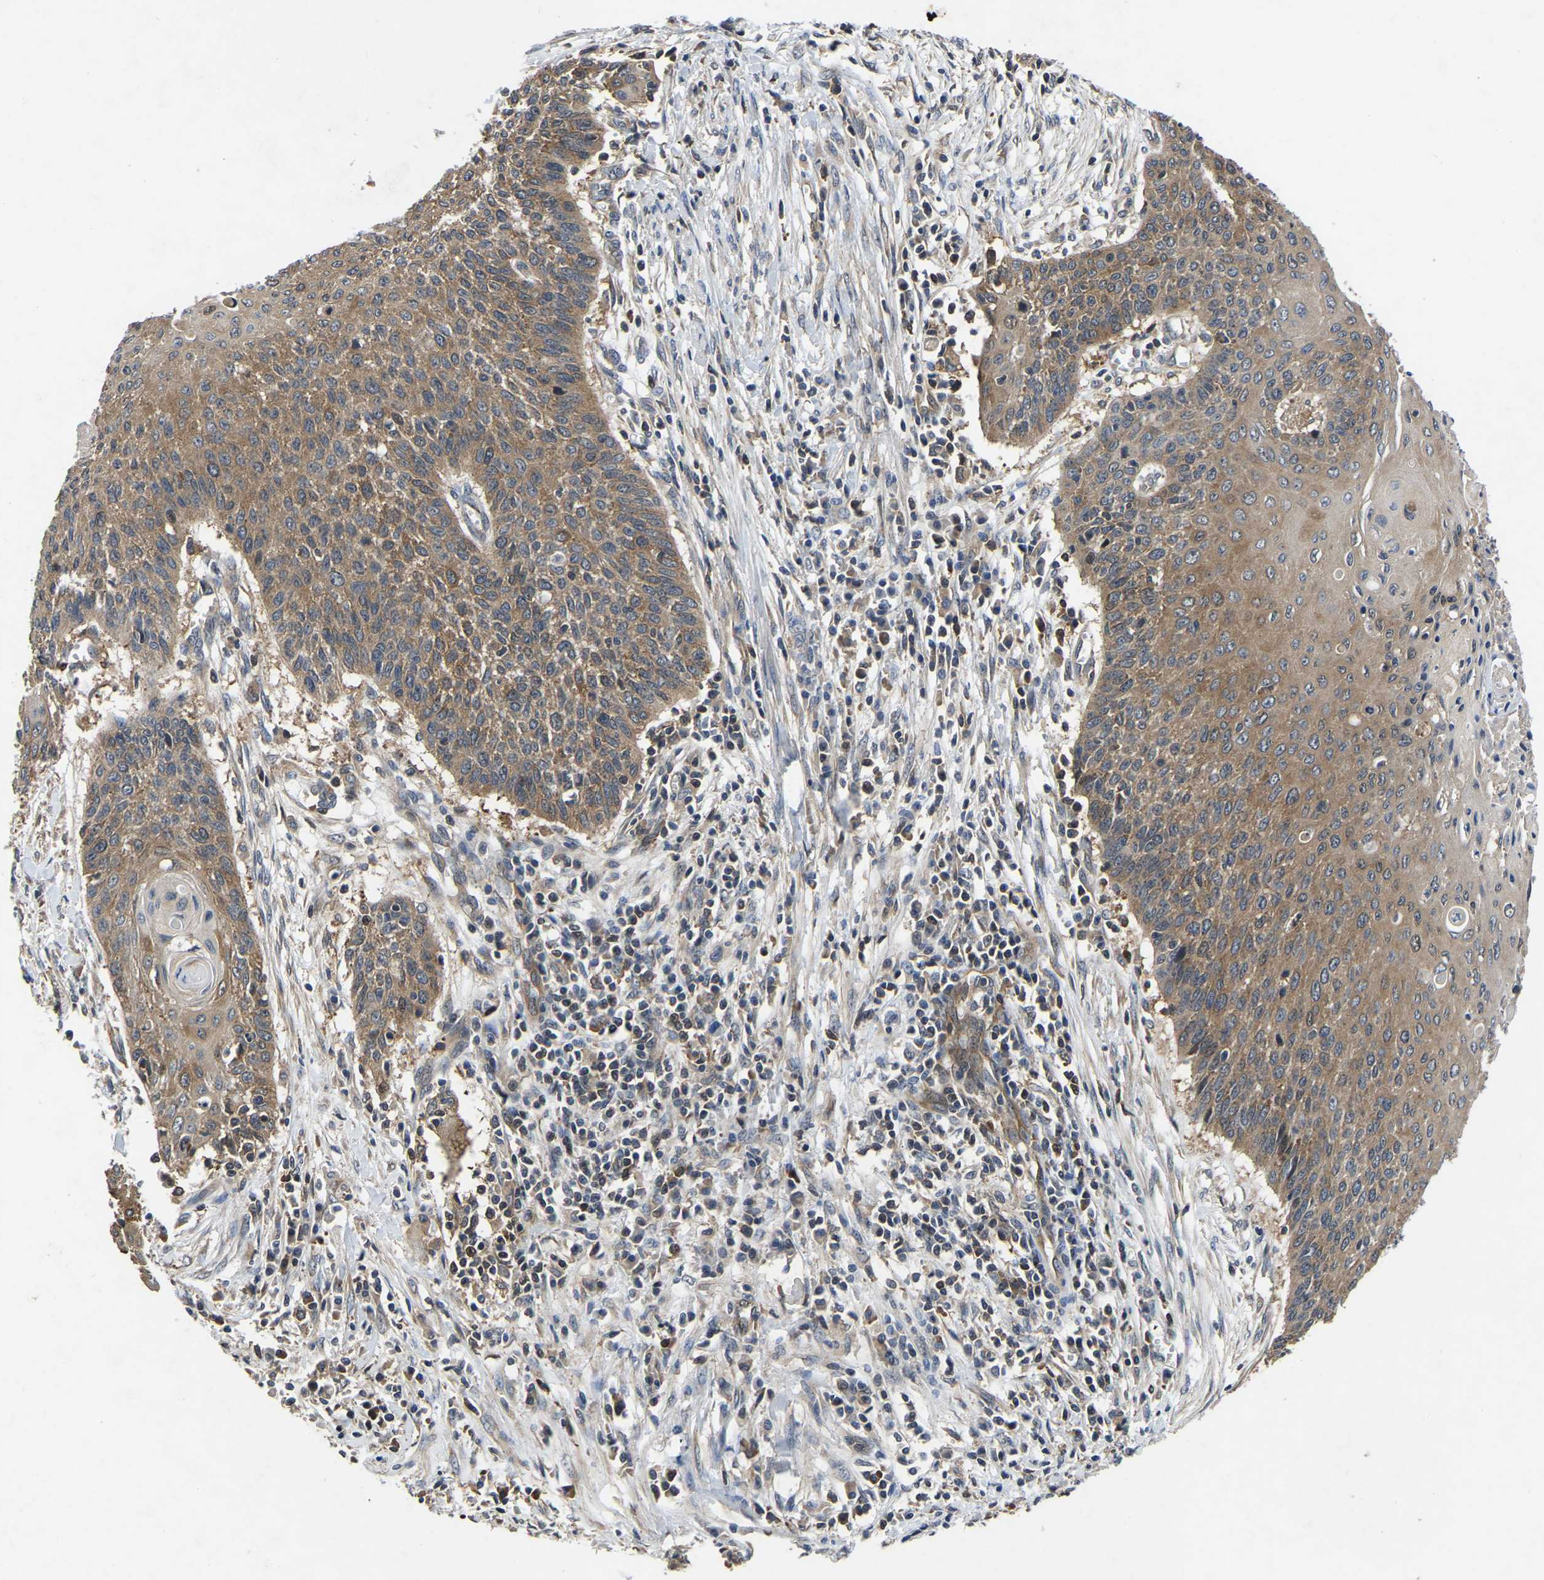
{"staining": {"intensity": "moderate", "quantity": ">75%", "location": "cytoplasmic/membranous"}, "tissue": "cervical cancer", "cell_type": "Tumor cells", "image_type": "cancer", "snomed": [{"axis": "morphology", "description": "Squamous cell carcinoma, NOS"}, {"axis": "topography", "description": "Cervix"}], "caption": "Immunohistochemistry (IHC) of squamous cell carcinoma (cervical) displays medium levels of moderate cytoplasmic/membranous positivity in about >75% of tumor cells. Nuclei are stained in blue.", "gene": "FGD5", "patient": {"sex": "female", "age": 39}}